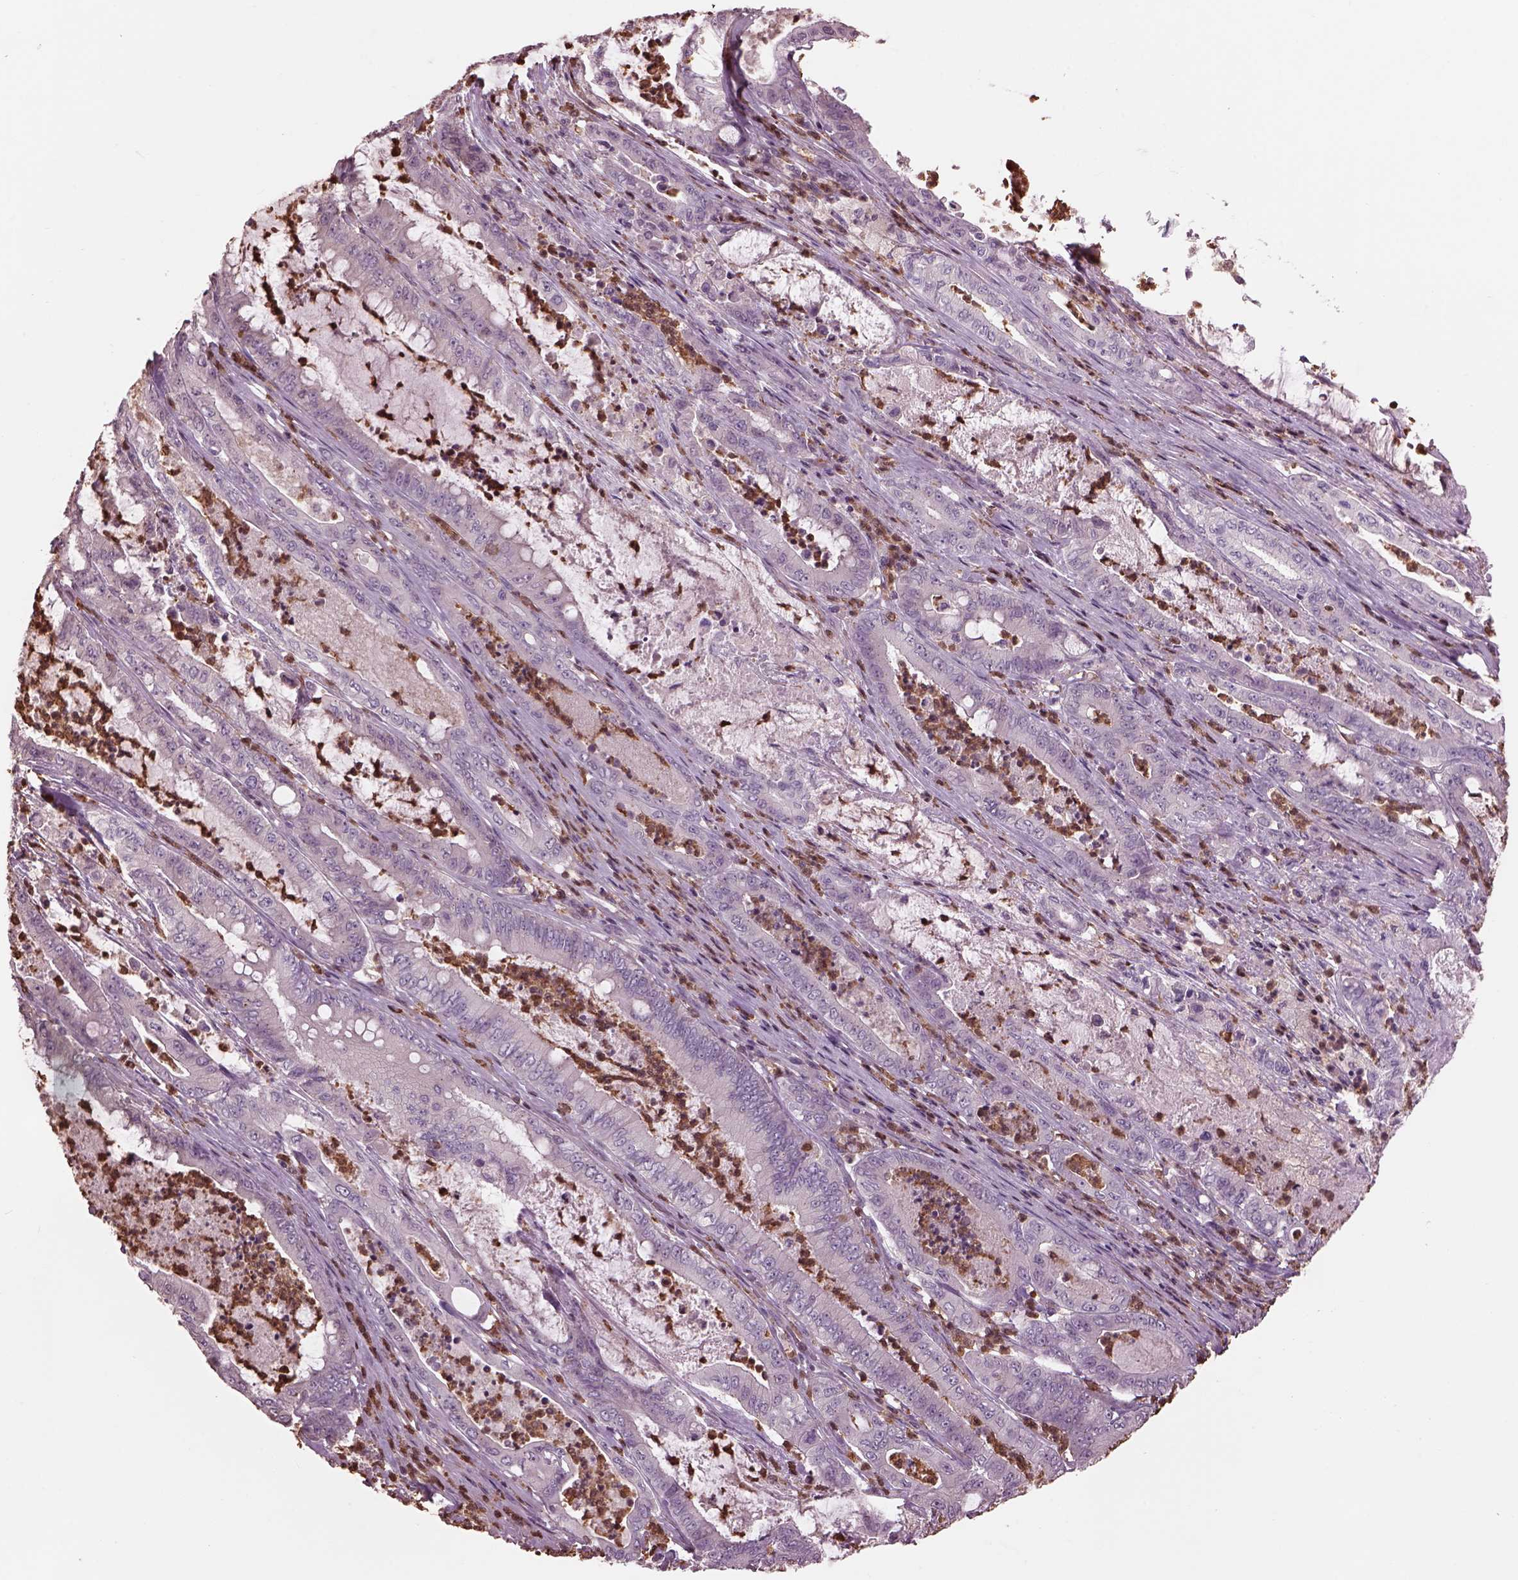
{"staining": {"intensity": "negative", "quantity": "none", "location": "none"}, "tissue": "pancreatic cancer", "cell_type": "Tumor cells", "image_type": "cancer", "snomed": [{"axis": "morphology", "description": "Adenocarcinoma, NOS"}, {"axis": "topography", "description": "Pancreas"}], "caption": "Tumor cells show no significant protein expression in pancreatic cancer (adenocarcinoma).", "gene": "IL31RA", "patient": {"sex": "male", "age": 71}}